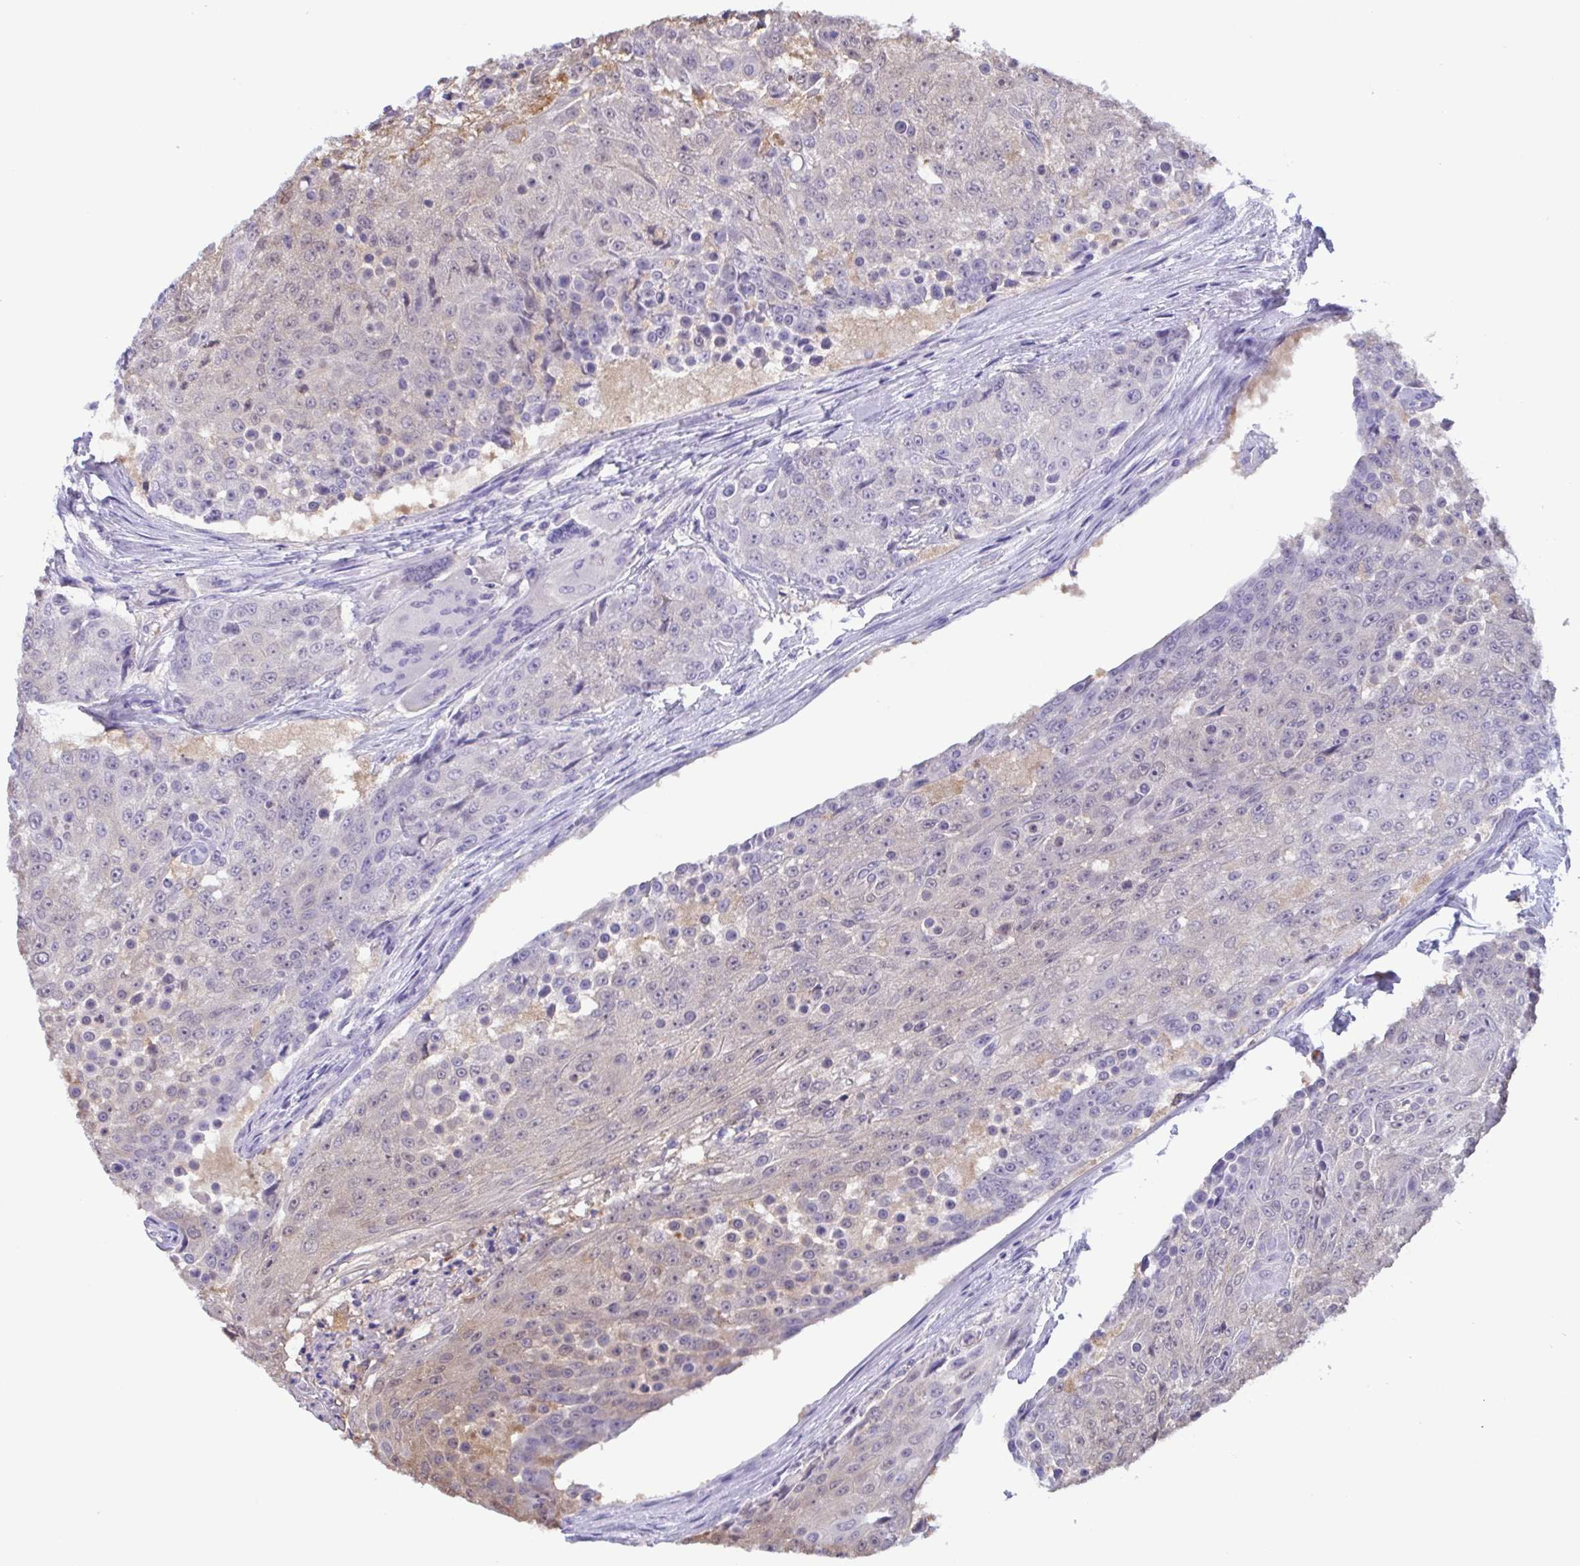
{"staining": {"intensity": "negative", "quantity": "none", "location": "none"}, "tissue": "urothelial cancer", "cell_type": "Tumor cells", "image_type": "cancer", "snomed": [{"axis": "morphology", "description": "Urothelial carcinoma, High grade"}, {"axis": "topography", "description": "Urinary bladder"}], "caption": "DAB immunohistochemical staining of human urothelial carcinoma (high-grade) exhibits no significant expression in tumor cells. The staining is performed using DAB (3,3'-diaminobenzidine) brown chromogen with nuclei counter-stained in using hematoxylin.", "gene": "LDHC", "patient": {"sex": "female", "age": 63}}